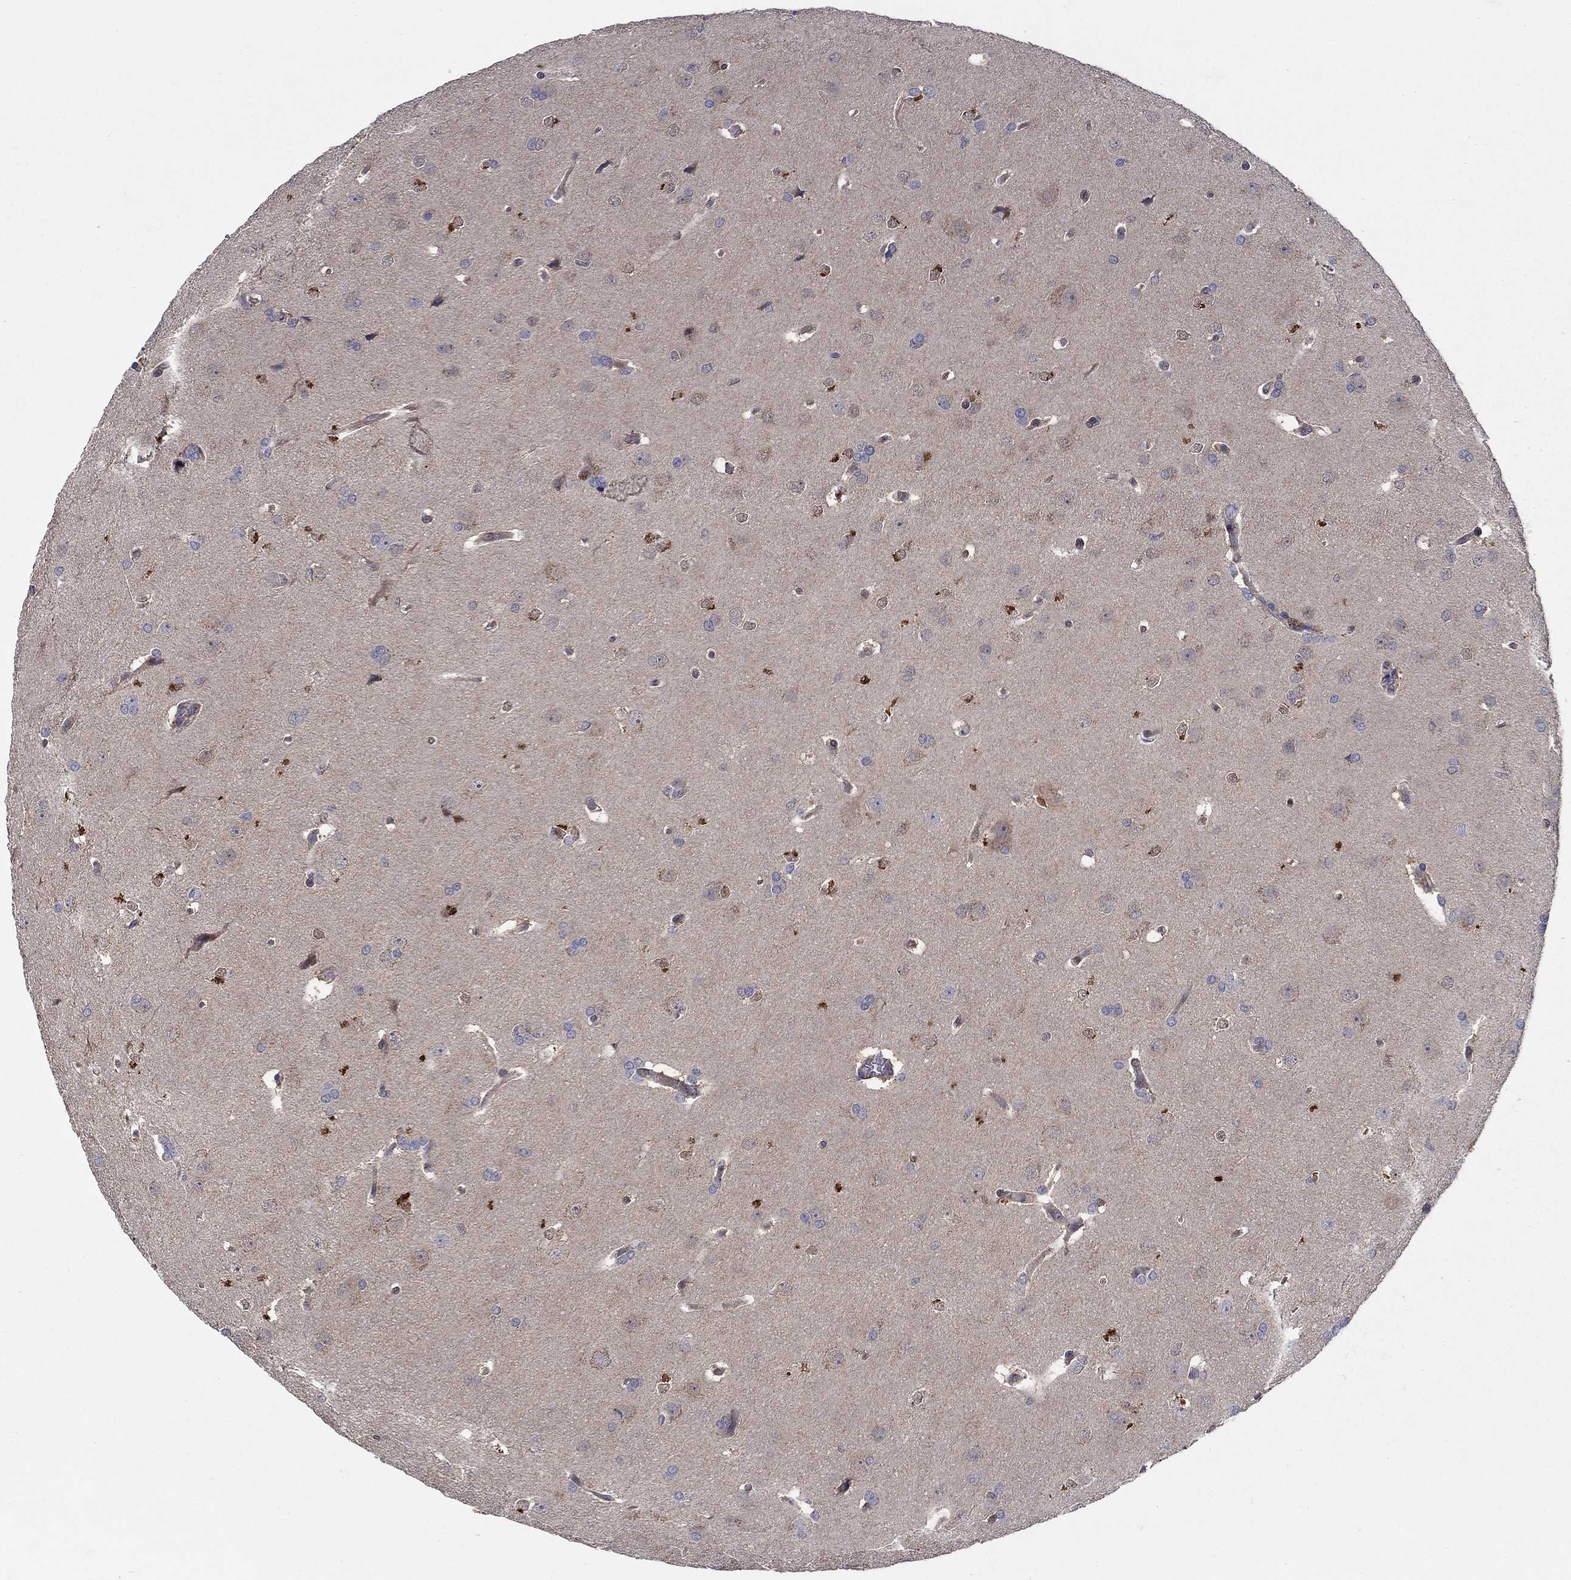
{"staining": {"intensity": "weak", "quantity": "<25%", "location": "nuclear"}, "tissue": "glioma", "cell_type": "Tumor cells", "image_type": "cancer", "snomed": [{"axis": "morphology", "description": "Glioma, malignant, Low grade"}, {"axis": "topography", "description": "Brain"}], "caption": "Immunohistochemistry of glioma displays no staining in tumor cells.", "gene": "AGFG2", "patient": {"sex": "female", "age": 32}}